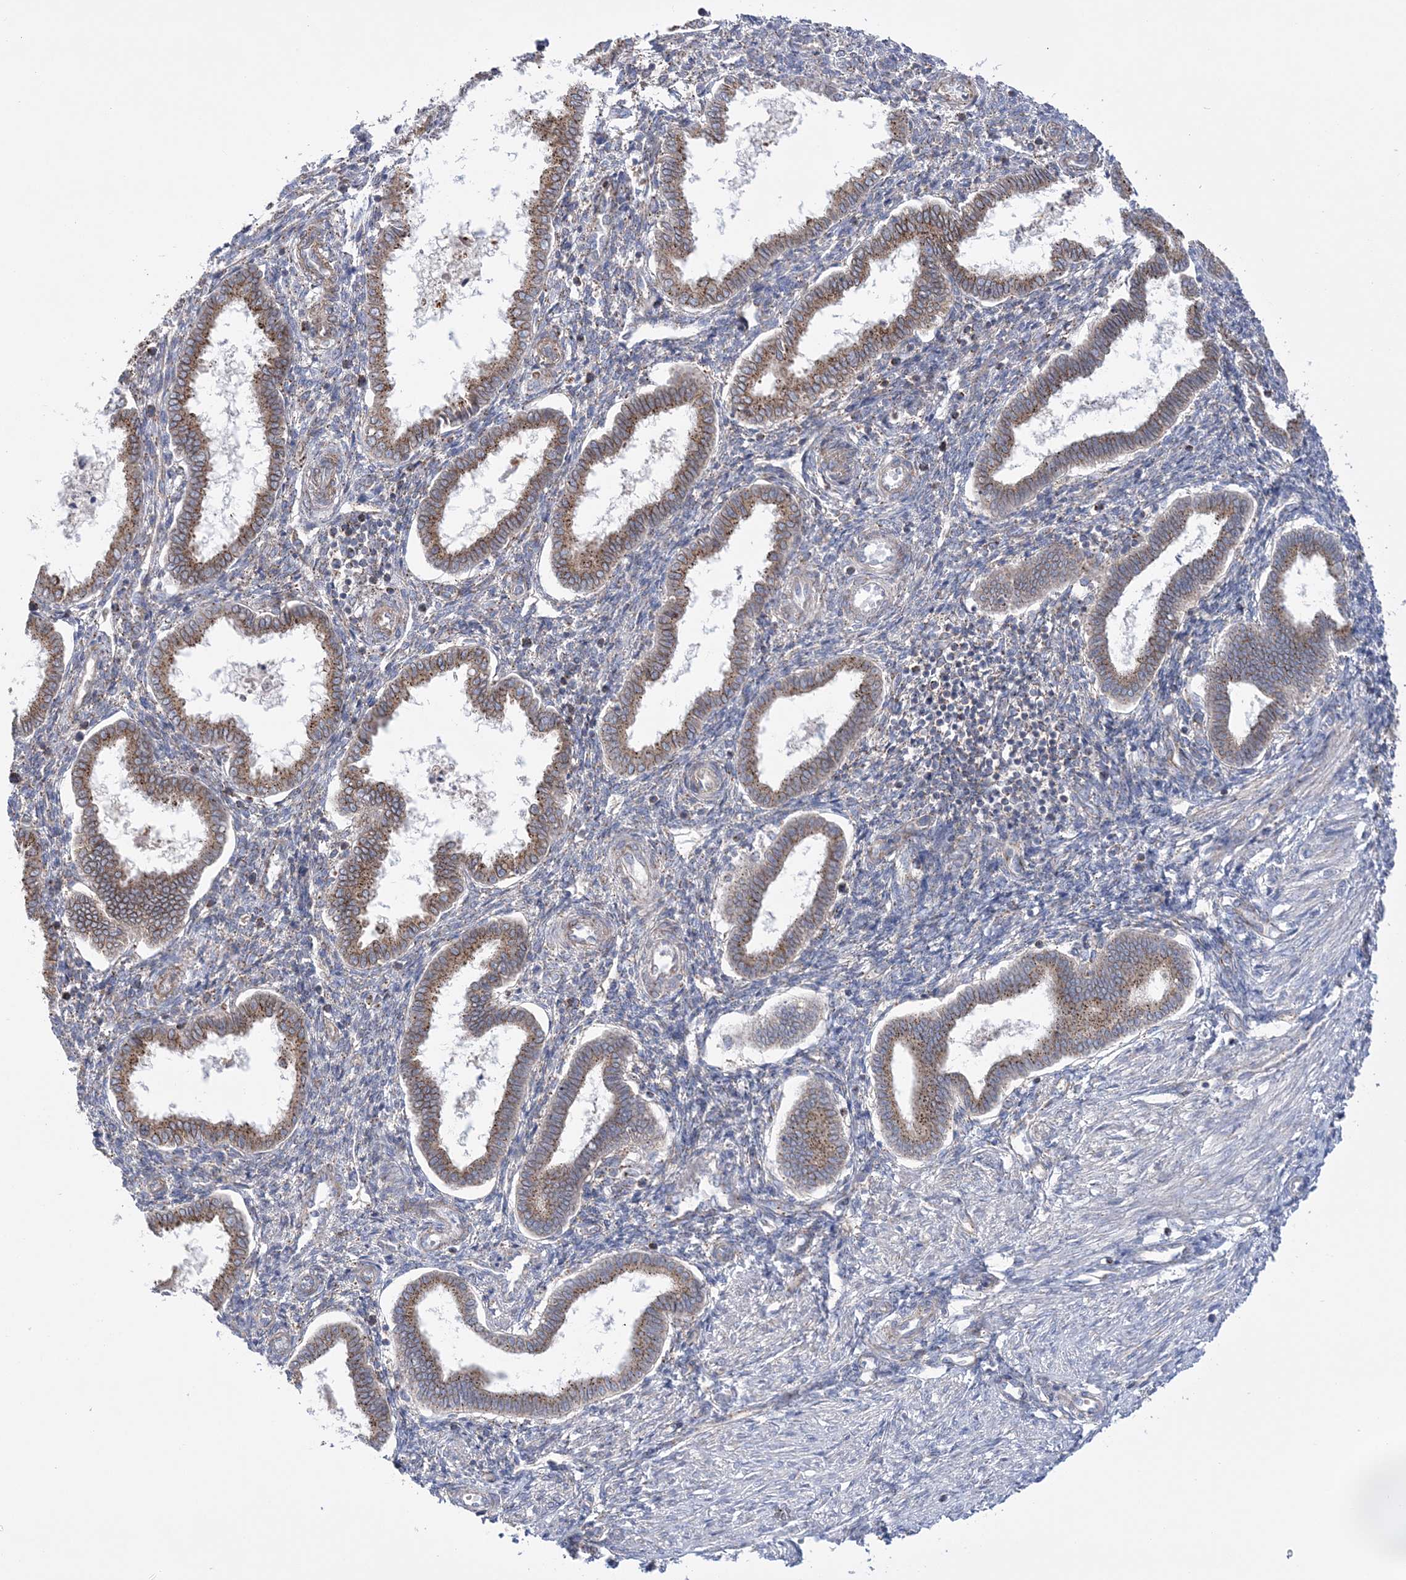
{"staining": {"intensity": "weak", "quantity": "25%-75%", "location": "cytoplasmic/membranous"}, "tissue": "endometrium", "cell_type": "Cells in endometrial stroma", "image_type": "normal", "snomed": [{"axis": "morphology", "description": "Normal tissue, NOS"}, {"axis": "topography", "description": "Endometrium"}], "caption": "This micrograph exhibits normal endometrium stained with immunohistochemistry to label a protein in brown. The cytoplasmic/membranous of cells in endometrial stroma show weak positivity for the protein. Nuclei are counter-stained blue.", "gene": "COPB2", "patient": {"sex": "female", "age": 24}}